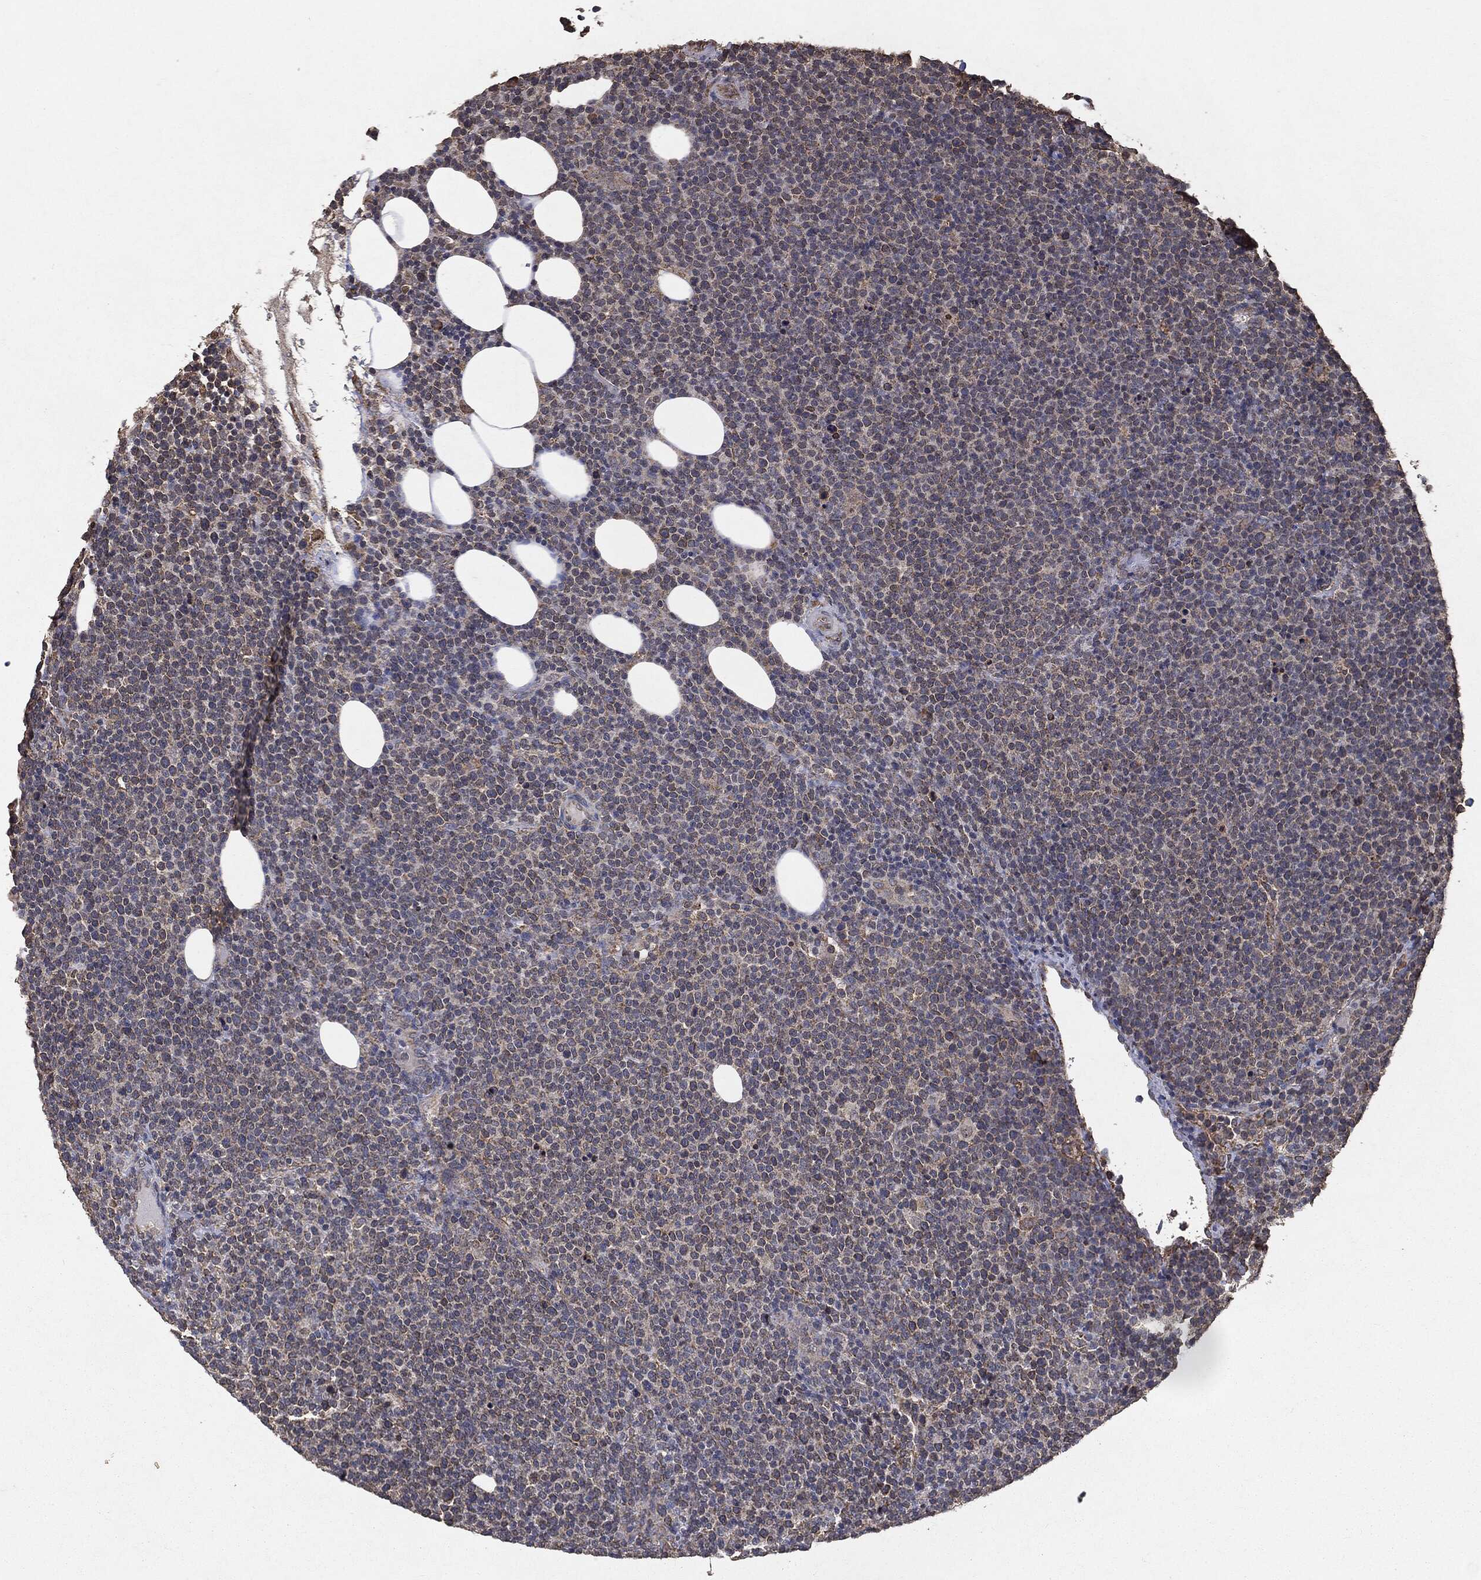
{"staining": {"intensity": "negative", "quantity": "none", "location": "none"}, "tissue": "lymphoma", "cell_type": "Tumor cells", "image_type": "cancer", "snomed": [{"axis": "morphology", "description": "Malignant lymphoma, non-Hodgkin's type, High grade"}, {"axis": "topography", "description": "Lymph node"}], "caption": "A photomicrograph of high-grade malignant lymphoma, non-Hodgkin's type stained for a protein shows no brown staining in tumor cells.", "gene": "MTOR", "patient": {"sex": "male", "age": 61}}